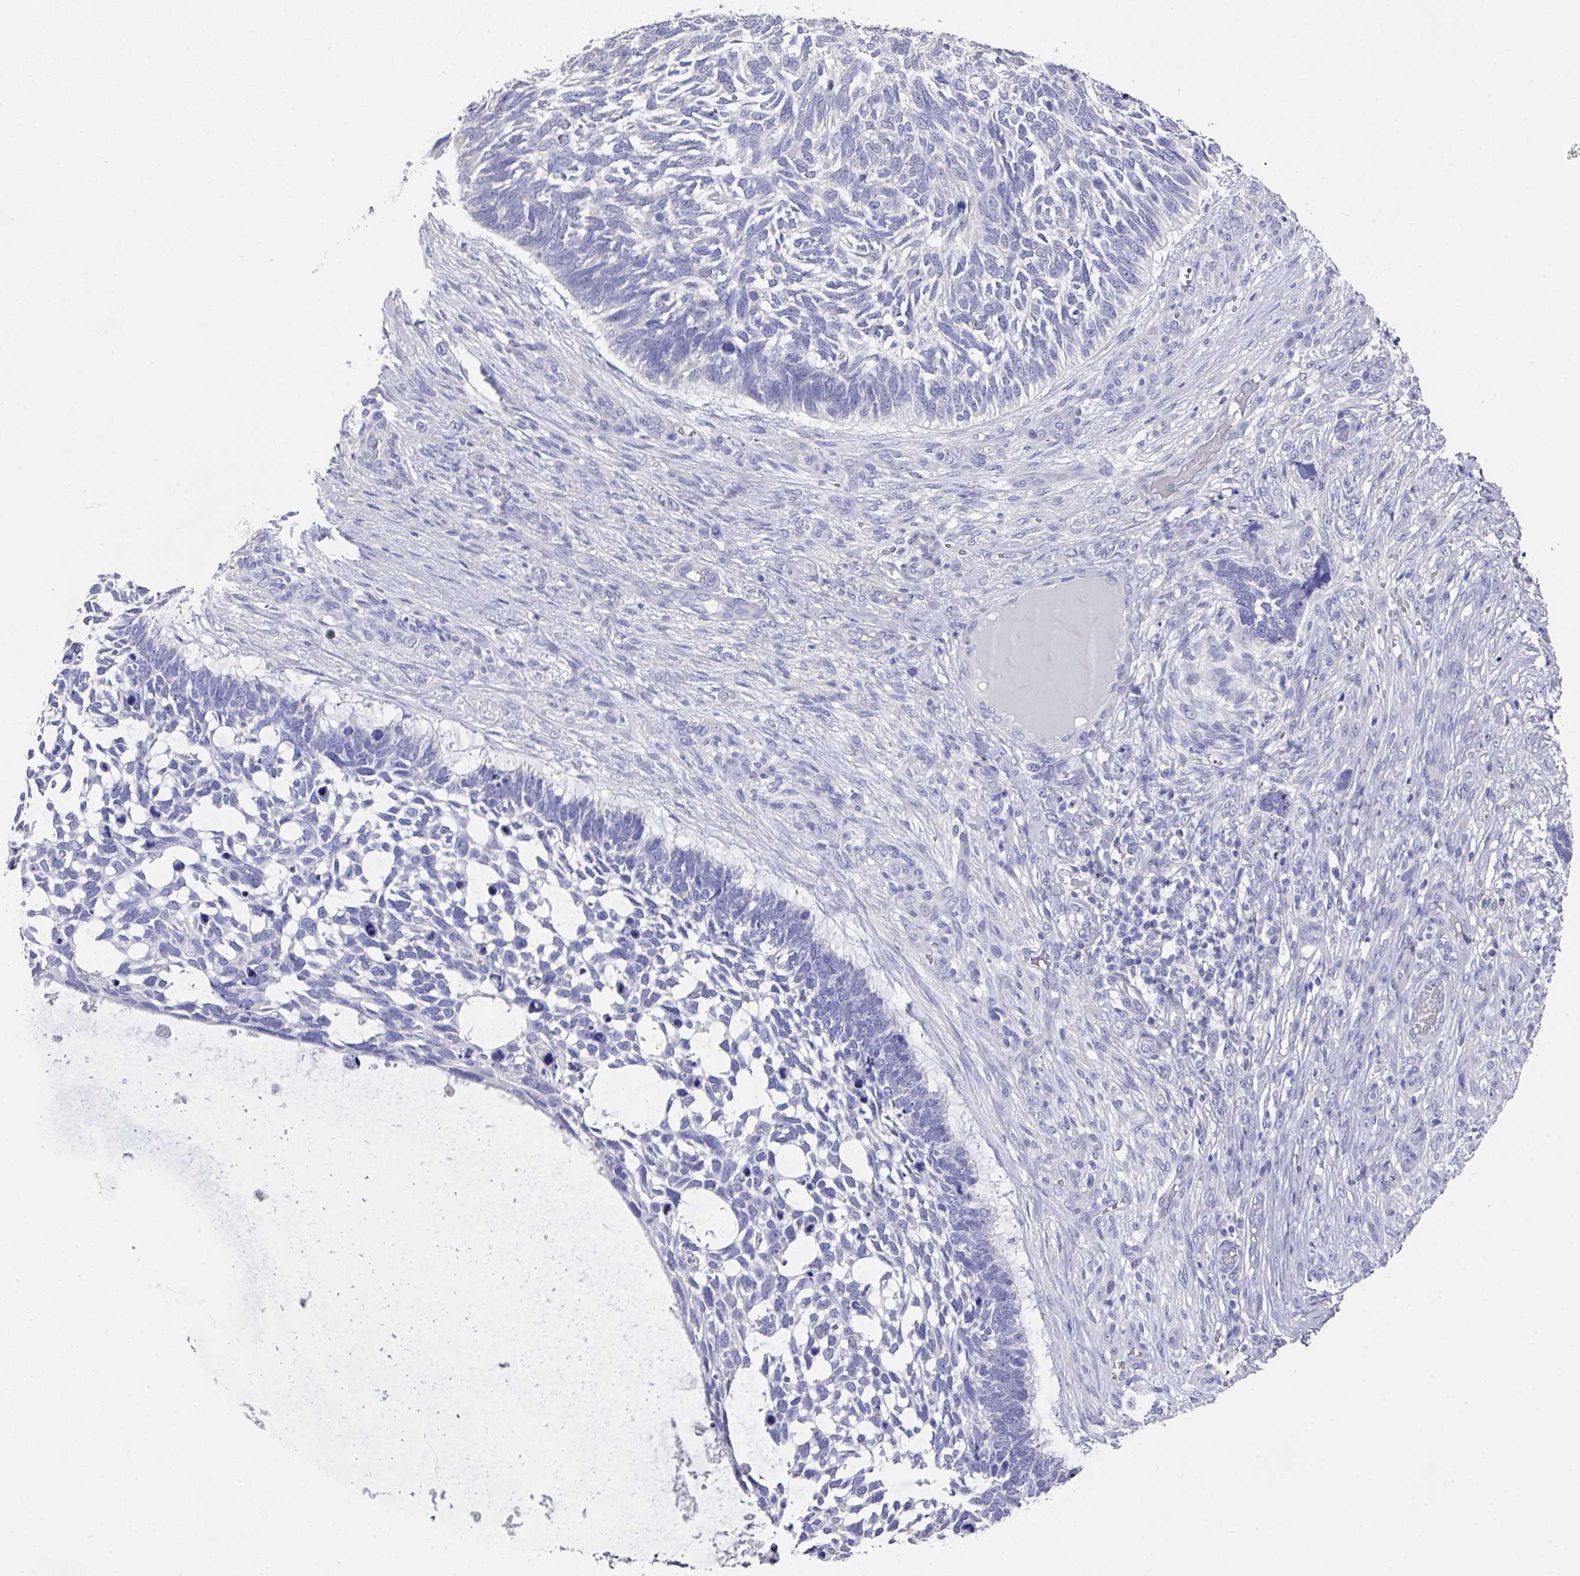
{"staining": {"intensity": "negative", "quantity": "none", "location": "none"}, "tissue": "skin cancer", "cell_type": "Tumor cells", "image_type": "cancer", "snomed": [{"axis": "morphology", "description": "Basal cell carcinoma"}, {"axis": "topography", "description": "Skin"}], "caption": "Immunohistochemistry of skin cancer reveals no positivity in tumor cells. (IHC, brightfield microscopy, high magnification).", "gene": "DAZL", "patient": {"sex": "male", "age": 88}}